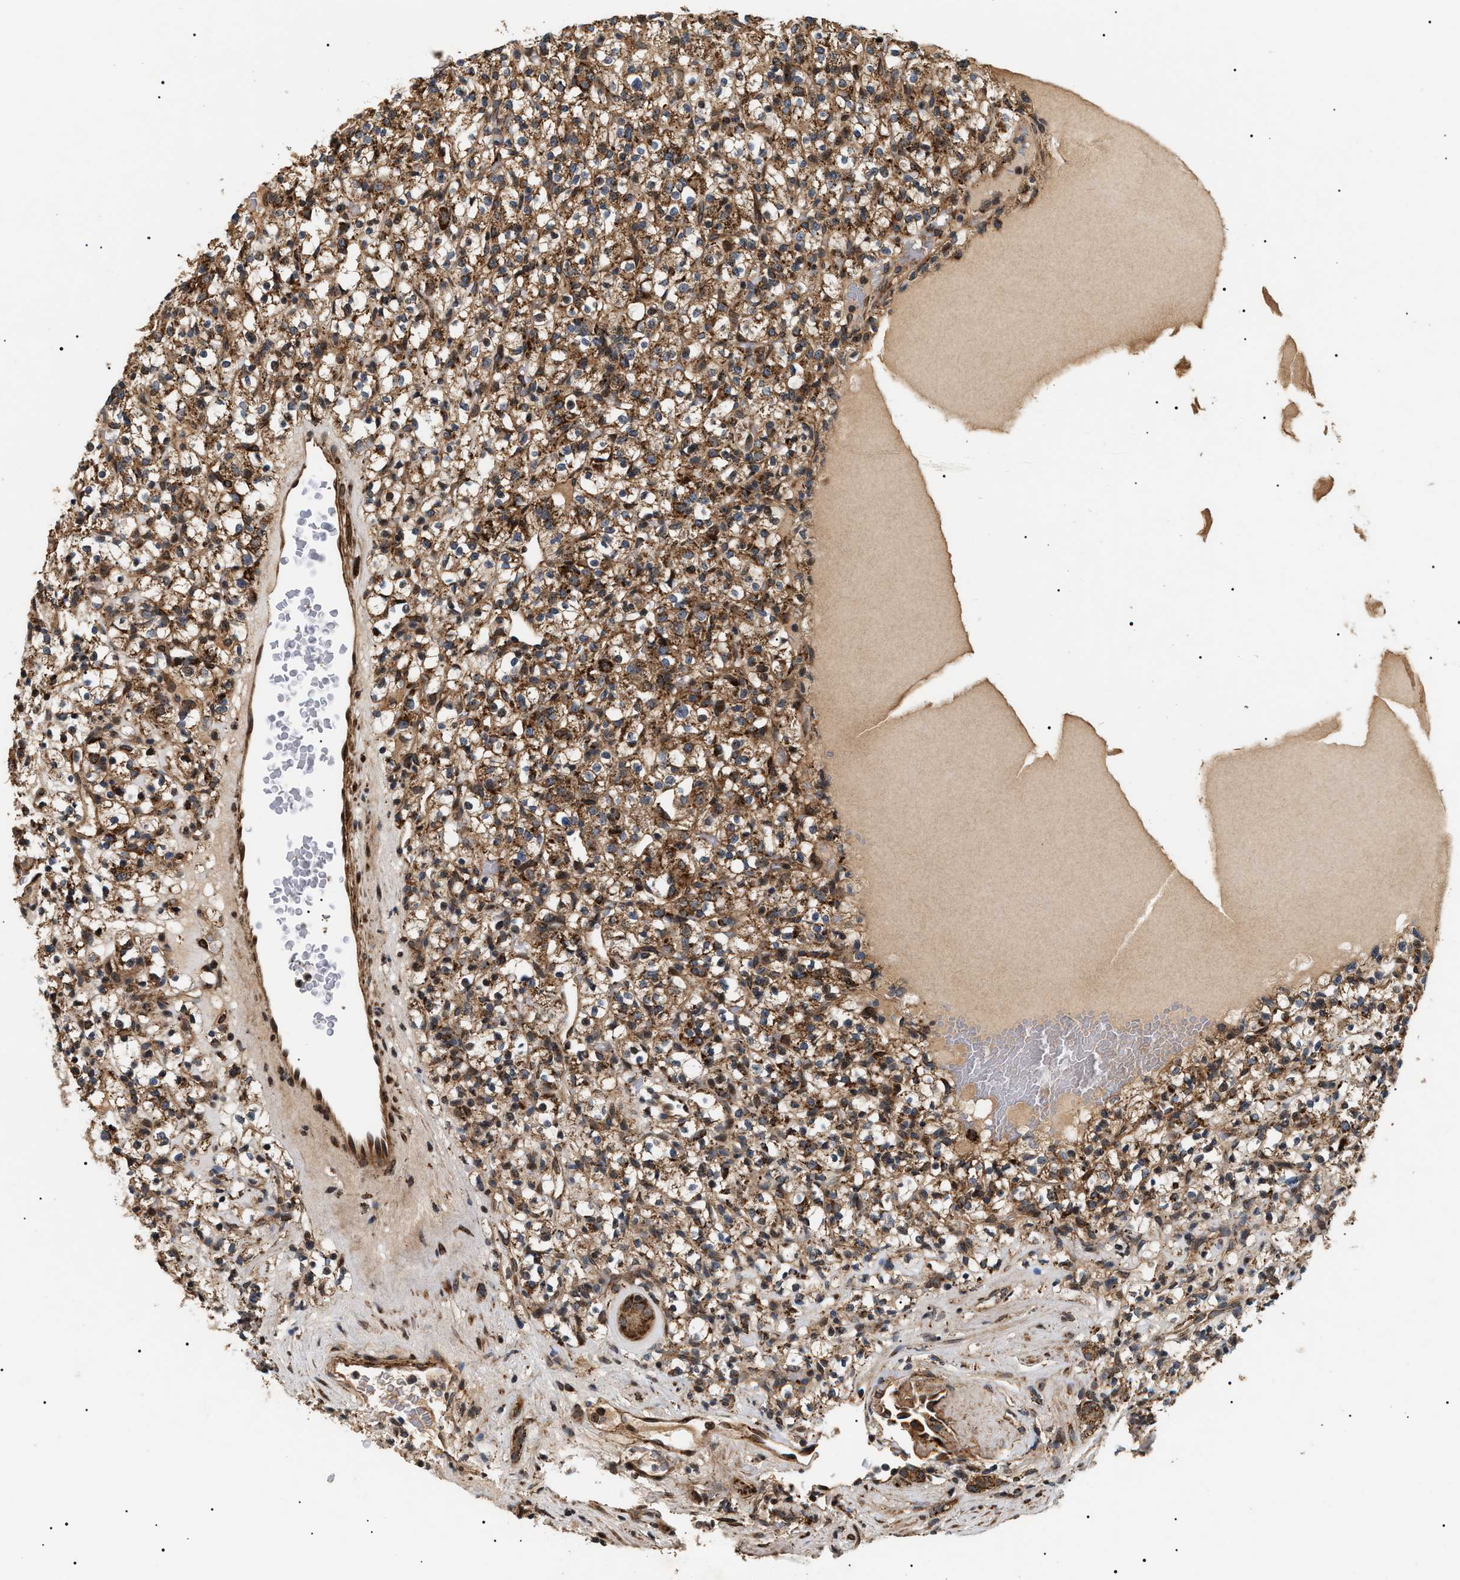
{"staining": {"intensity": "moderate", "quantity": ">75%", "location": "cytoplasmic/membranous"}, "tissue": "renal cancer", "cell_type": "Tumor cells", "image_type": "cancer", "snomed": [{"axis": "morphology", "description": "Normal tissue, NOS"}, {"axis": "morphology", "description": "Adenocarcinoma, NOS"}, {"axis": "topography", "description": "Kidney"}], "caption": "Approximately >75% of tumor cells in human adenocarcinoma (renal) exhibit moderate cytoplasmic/membranous protein staining as visualized by brown immunohistochemical staining.", "gene": "ZBTB26", "patient": {"sex": "female", "age": 72}}